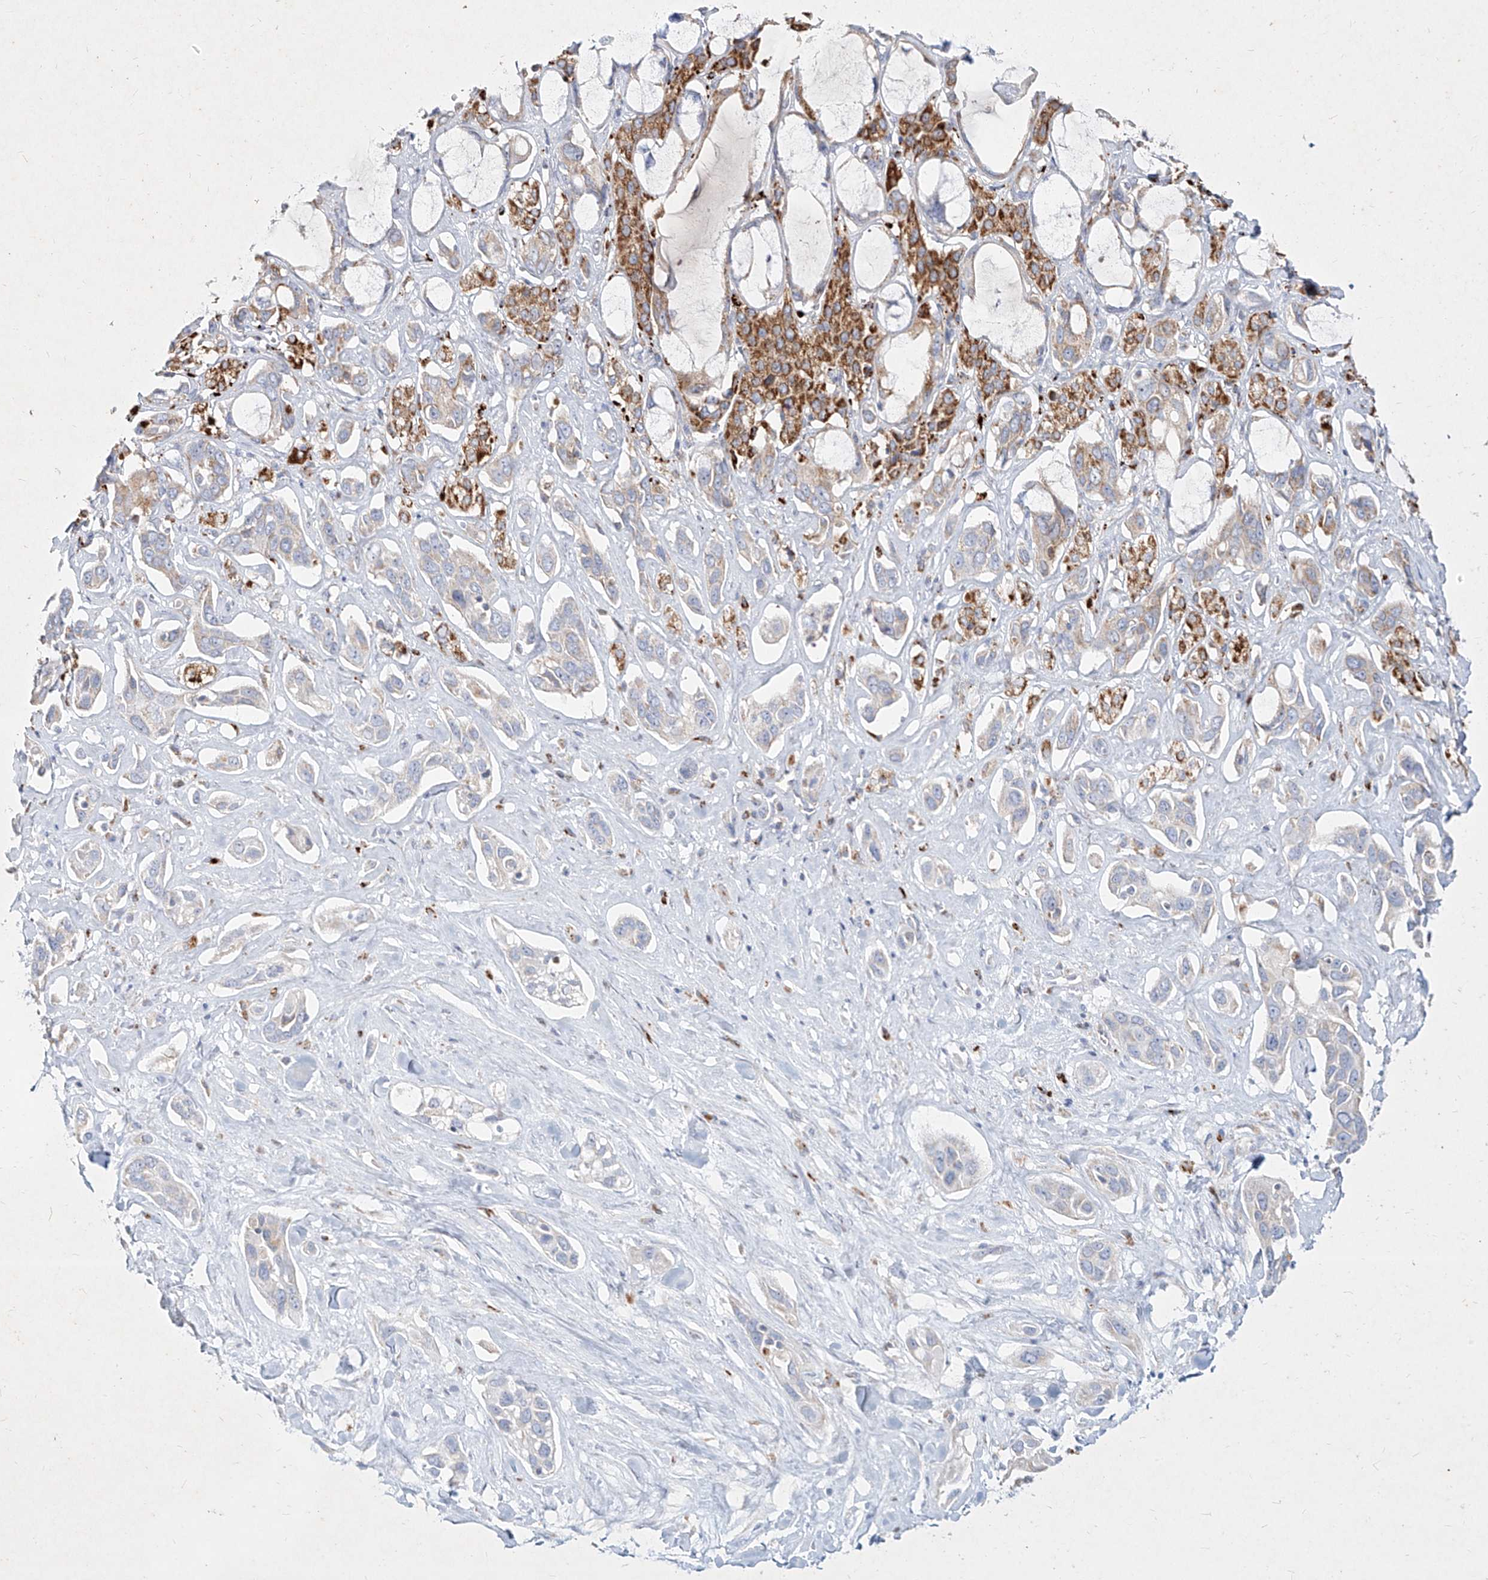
{"staining": {"intensity": "moderate", "quantity": "<25%", "location": "cytoplasmic/membranous"}, "tissue": "pancreatic cancer", "cell_type": "Tumor cells", "image_type": "cancer", "snomed": [{"axis": "morphology", "description": "Adenocarcinoma, NOS"}, {"axis": "topography", "description": "Pancreas"}], "caption": "Pancreatic cancer stained for a protein demonstrates moderate cytoplasmic/membranous positivity in tumor cells. (IHC, brightfield microscopy, high magnification).", "gene": "MTX2", "patient": {"sex": "female", "age": 60}}